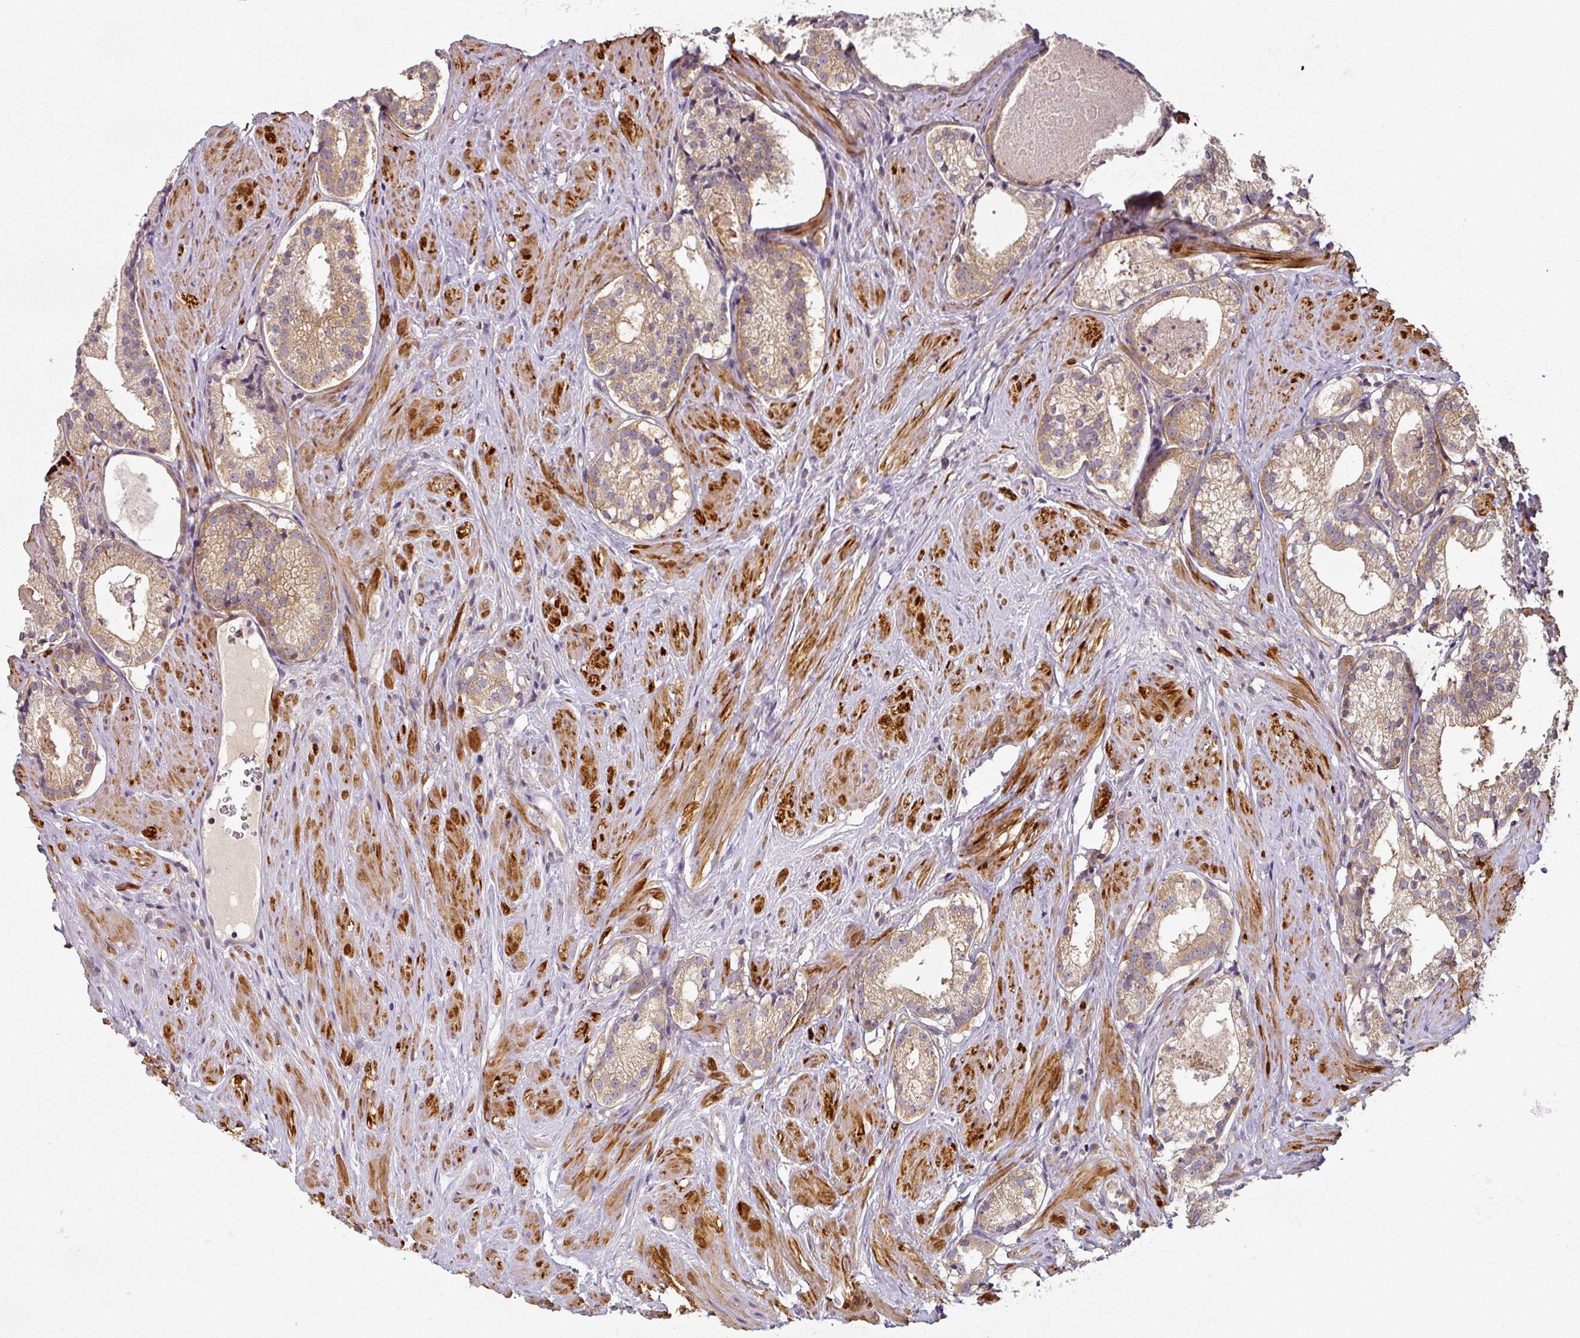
{"staining": {"intensity": "weak", "quantity": ">75%", "location": "cytoplasmic/membranous"}, "tissue": "prostate cancer", "cell_type": "Tumor cells", "image_type": "cancer", "snomed": [{"axis": "morphology", "description": "Adenocarcinoma, Low grade"}, {"axis": "topography", "description": "Prostate"}], "caption": "Immunohistochemical staining of prostate low-grade adenocarcinoma displays low levels of weak cytoplasmic/membranous protein expression in about >75% of tumor cells.", "gene": "MAP2K2", "patient": {"sex": "male", "age": 57}}